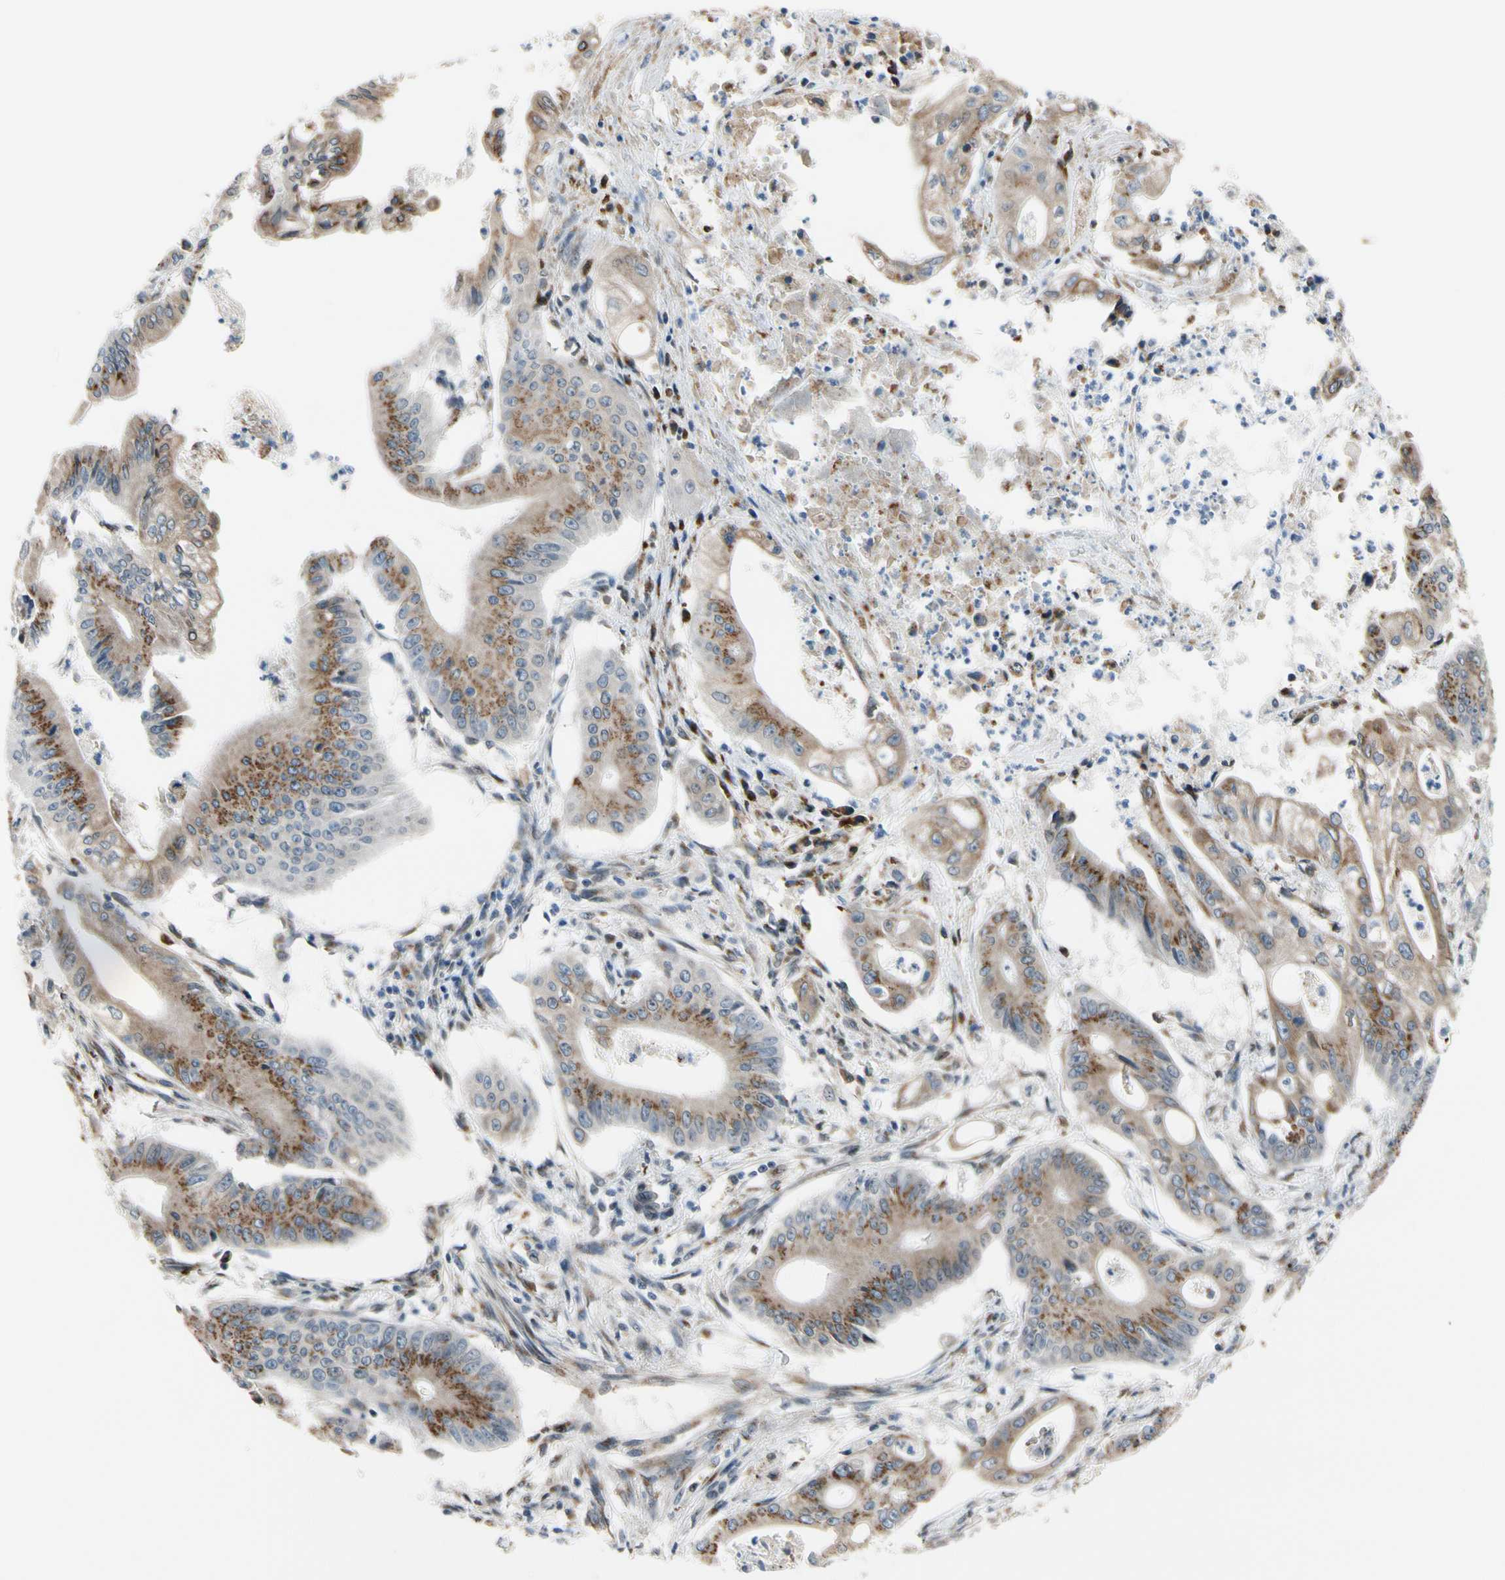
{"staining": {"intensity": "moderate", "quantity": ">75%", "location": "cytoplasmic/membranous"}, "tissue": "pancreatic cancer", "cell_type": "Tumor cells", "image_type": "cancer", "snomed": [{"axis": "morphology", "description": "Normal tissue, NOS"}, {"axis": "topography", "description": "Lymph node"}], "caption": "Approximately >75% of tumor cells in pancreatic cancer demonstrate moderate cytoplasmic/membranous protein positivity as visualized by brown immunohistochemical staining.", "gene": "TMED7", "patient": {"sex": "male", "age": 62}}